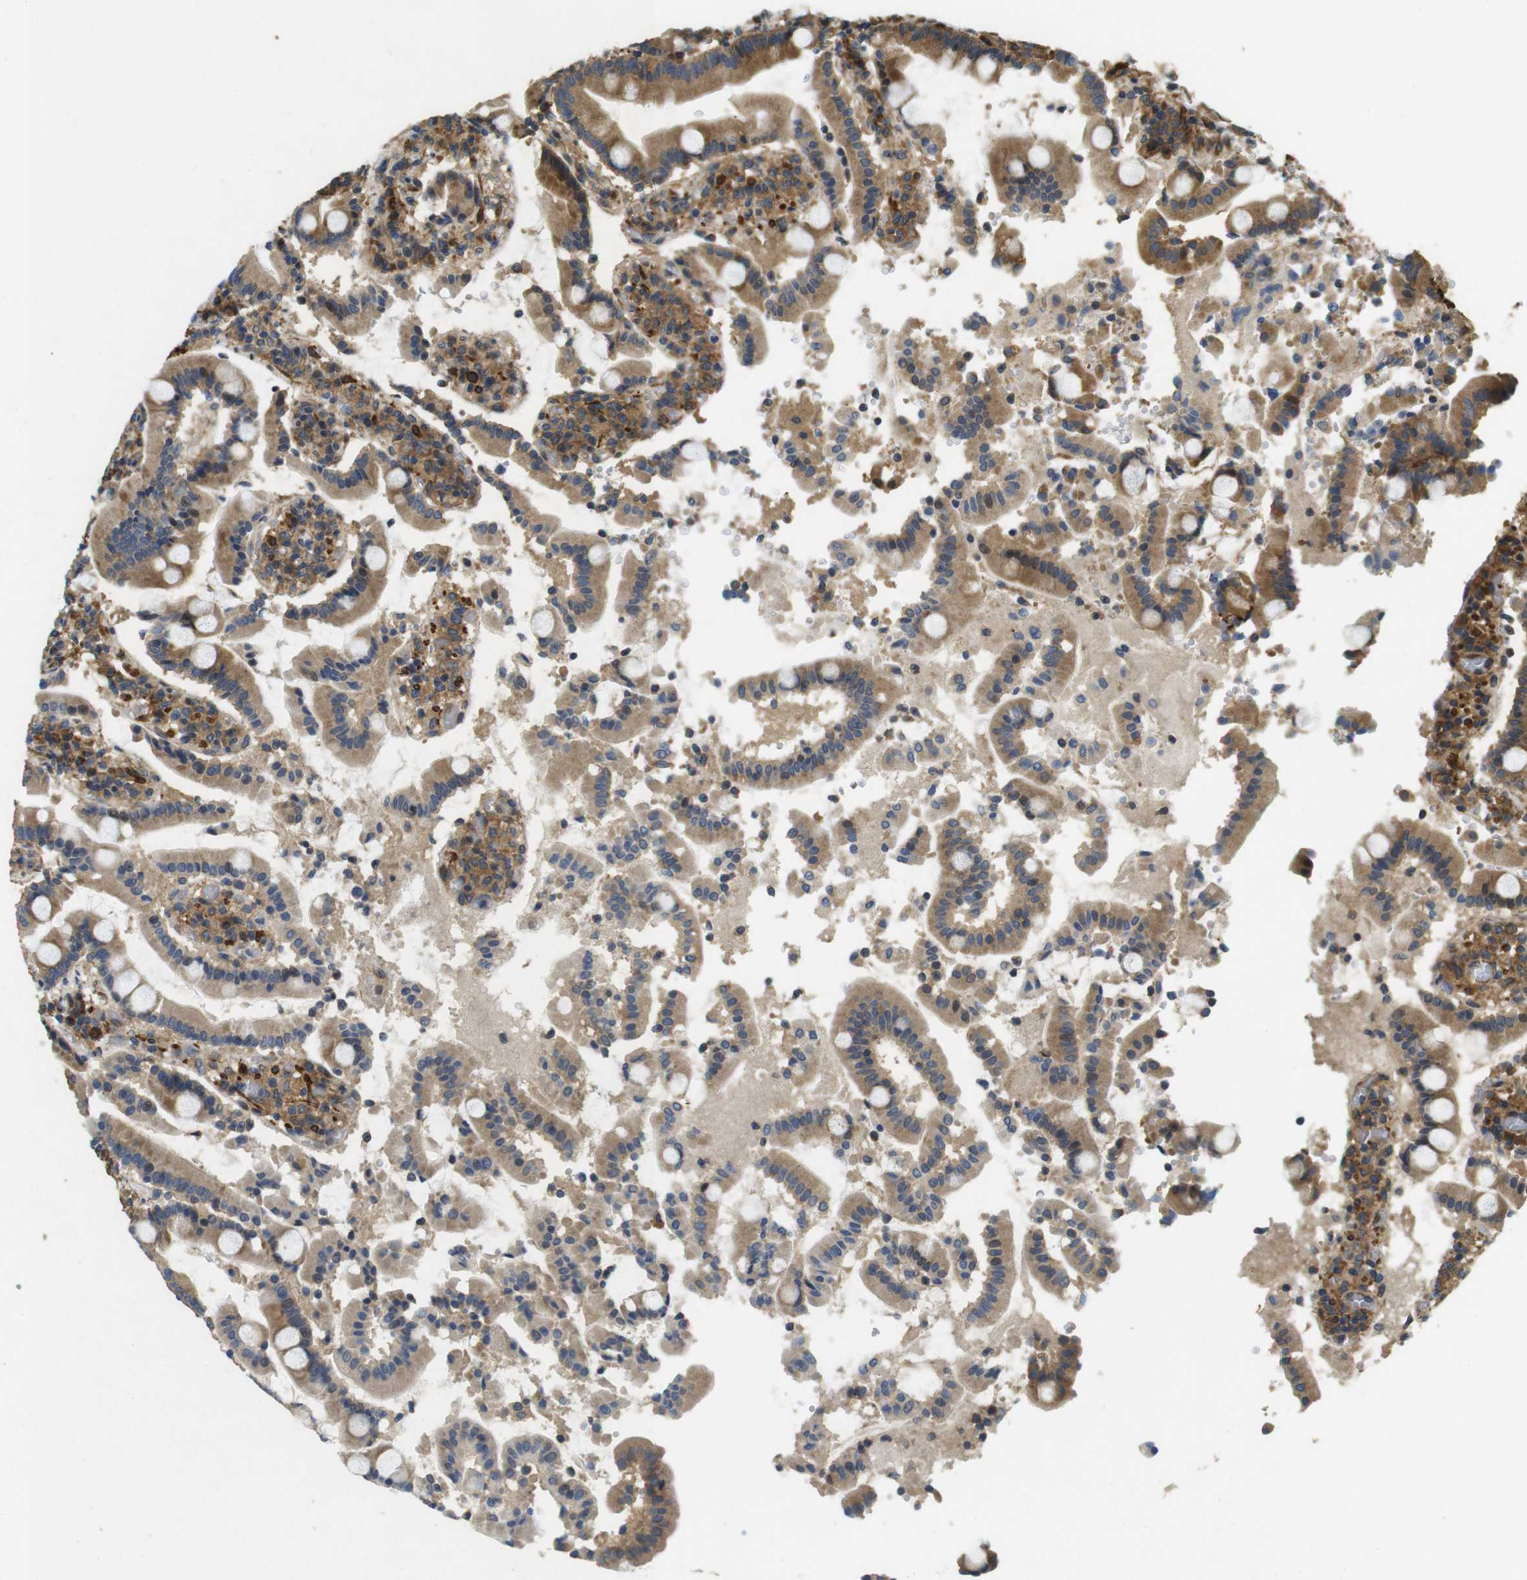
{"staining": {"intensity": "strong", "quantity": ">75%", "location": "cytoplasmic/membranous"}, "tissue": "duodenum", "cell_type": "Glandular cells", "image_type": "normal", "snomed": [{"axis": "morphology", "description": "Normal tissue, NOS"}, {"axis": "topography", "description": "Small intestine, NOS"}], "caption": "Brown immunohistochemical staining in normal duodenum displays strong cytoplasmic/membranous positivity in about >75% of glandular cells.", "gene": "BNIP3", "patient": {"sex": "female", "age": 71}}